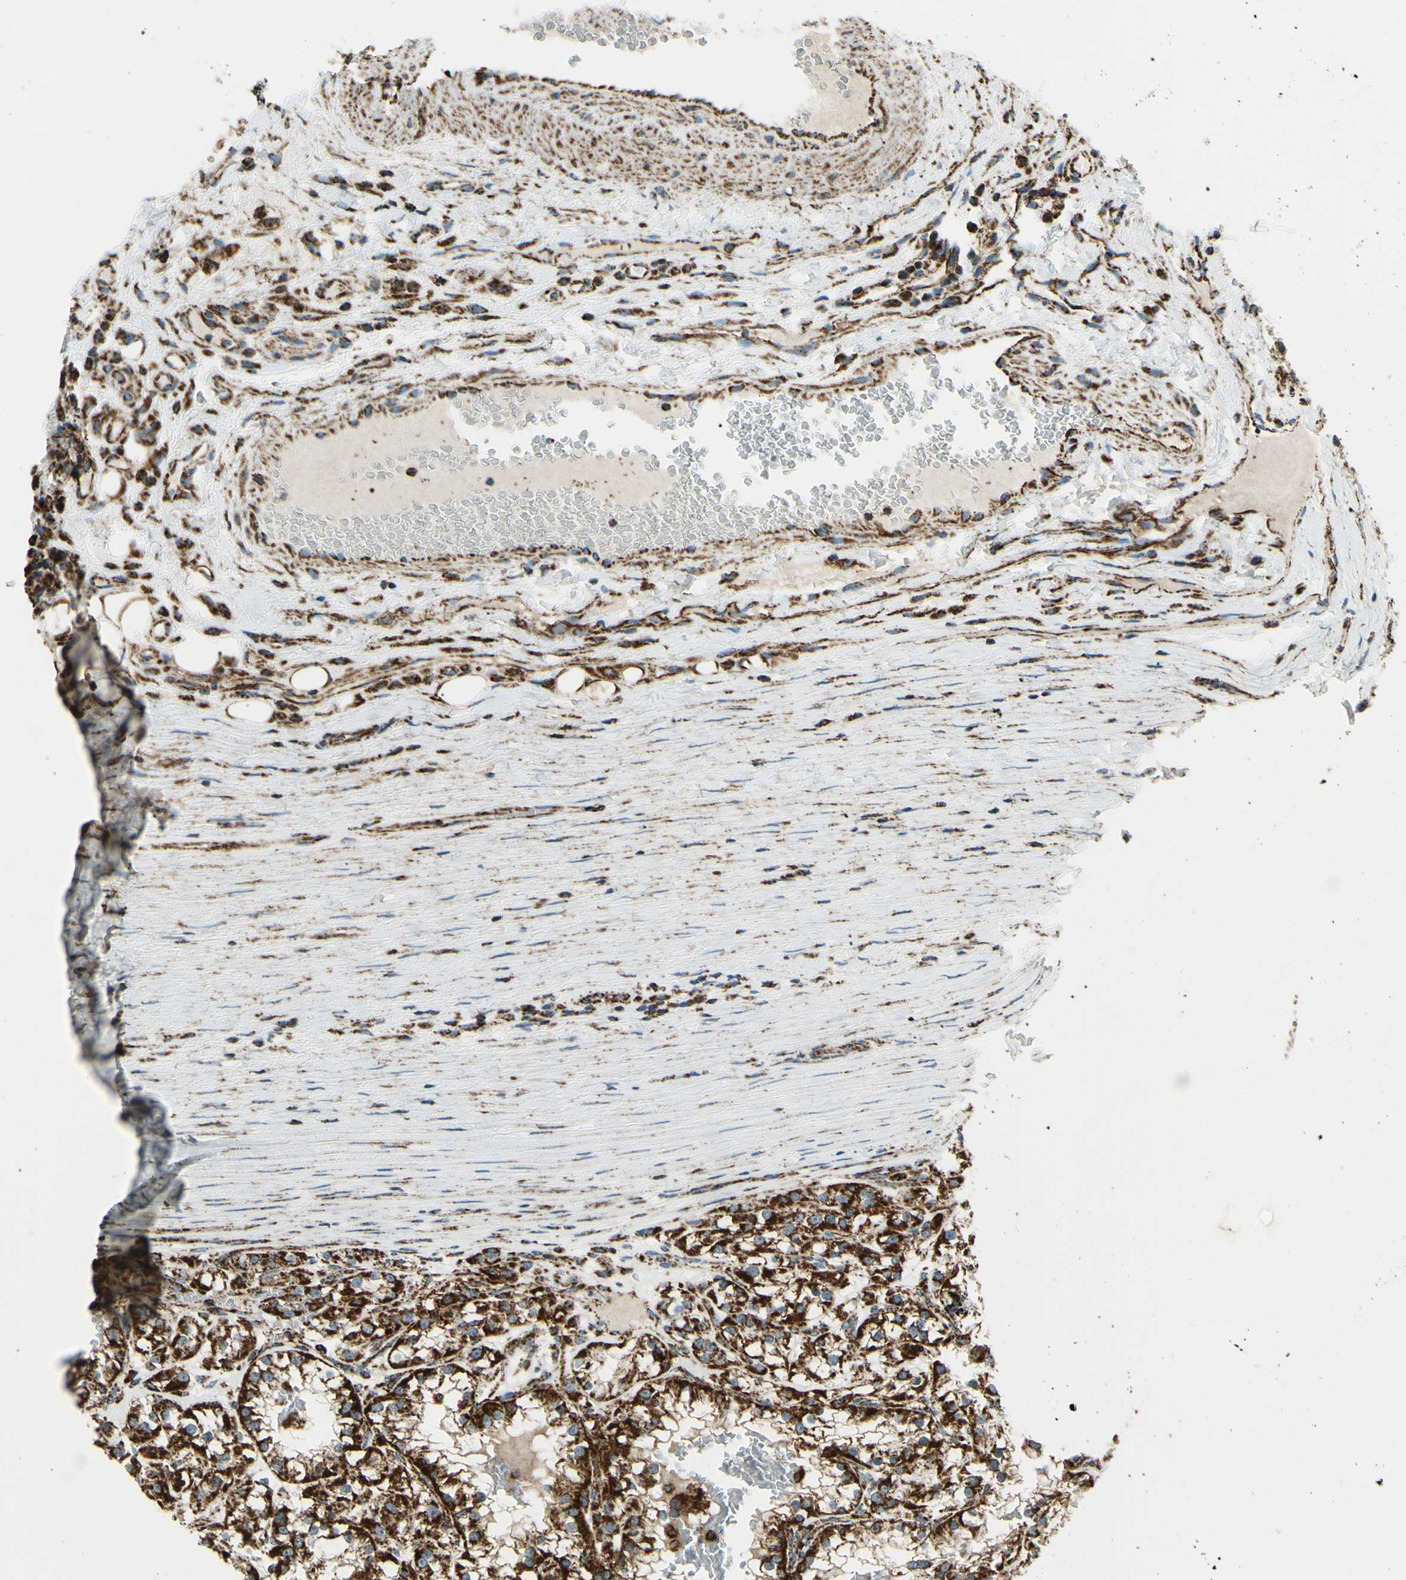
{"staining": {"intensity": "strong", "quantity": ">75%", "location": "cytoplasmic/membranous"}, "tissue": "renal cancer", "cell_type": "Tumor cells", "image_type": "cancer", "snomed": [{"axis": "morphology", "description": "Adenocarcinoma, NOS"}, {"axis": "topography", "description": "Kidney"}], "caption": "This is a micrograph of immunohistochemistry staining of adenocarcinoma (renal), which shows strong positivity in the cytoplasmic/membranous of tumor cells.", "gene": "MAVS", "patient": {"sex": "female", "age": 52}}